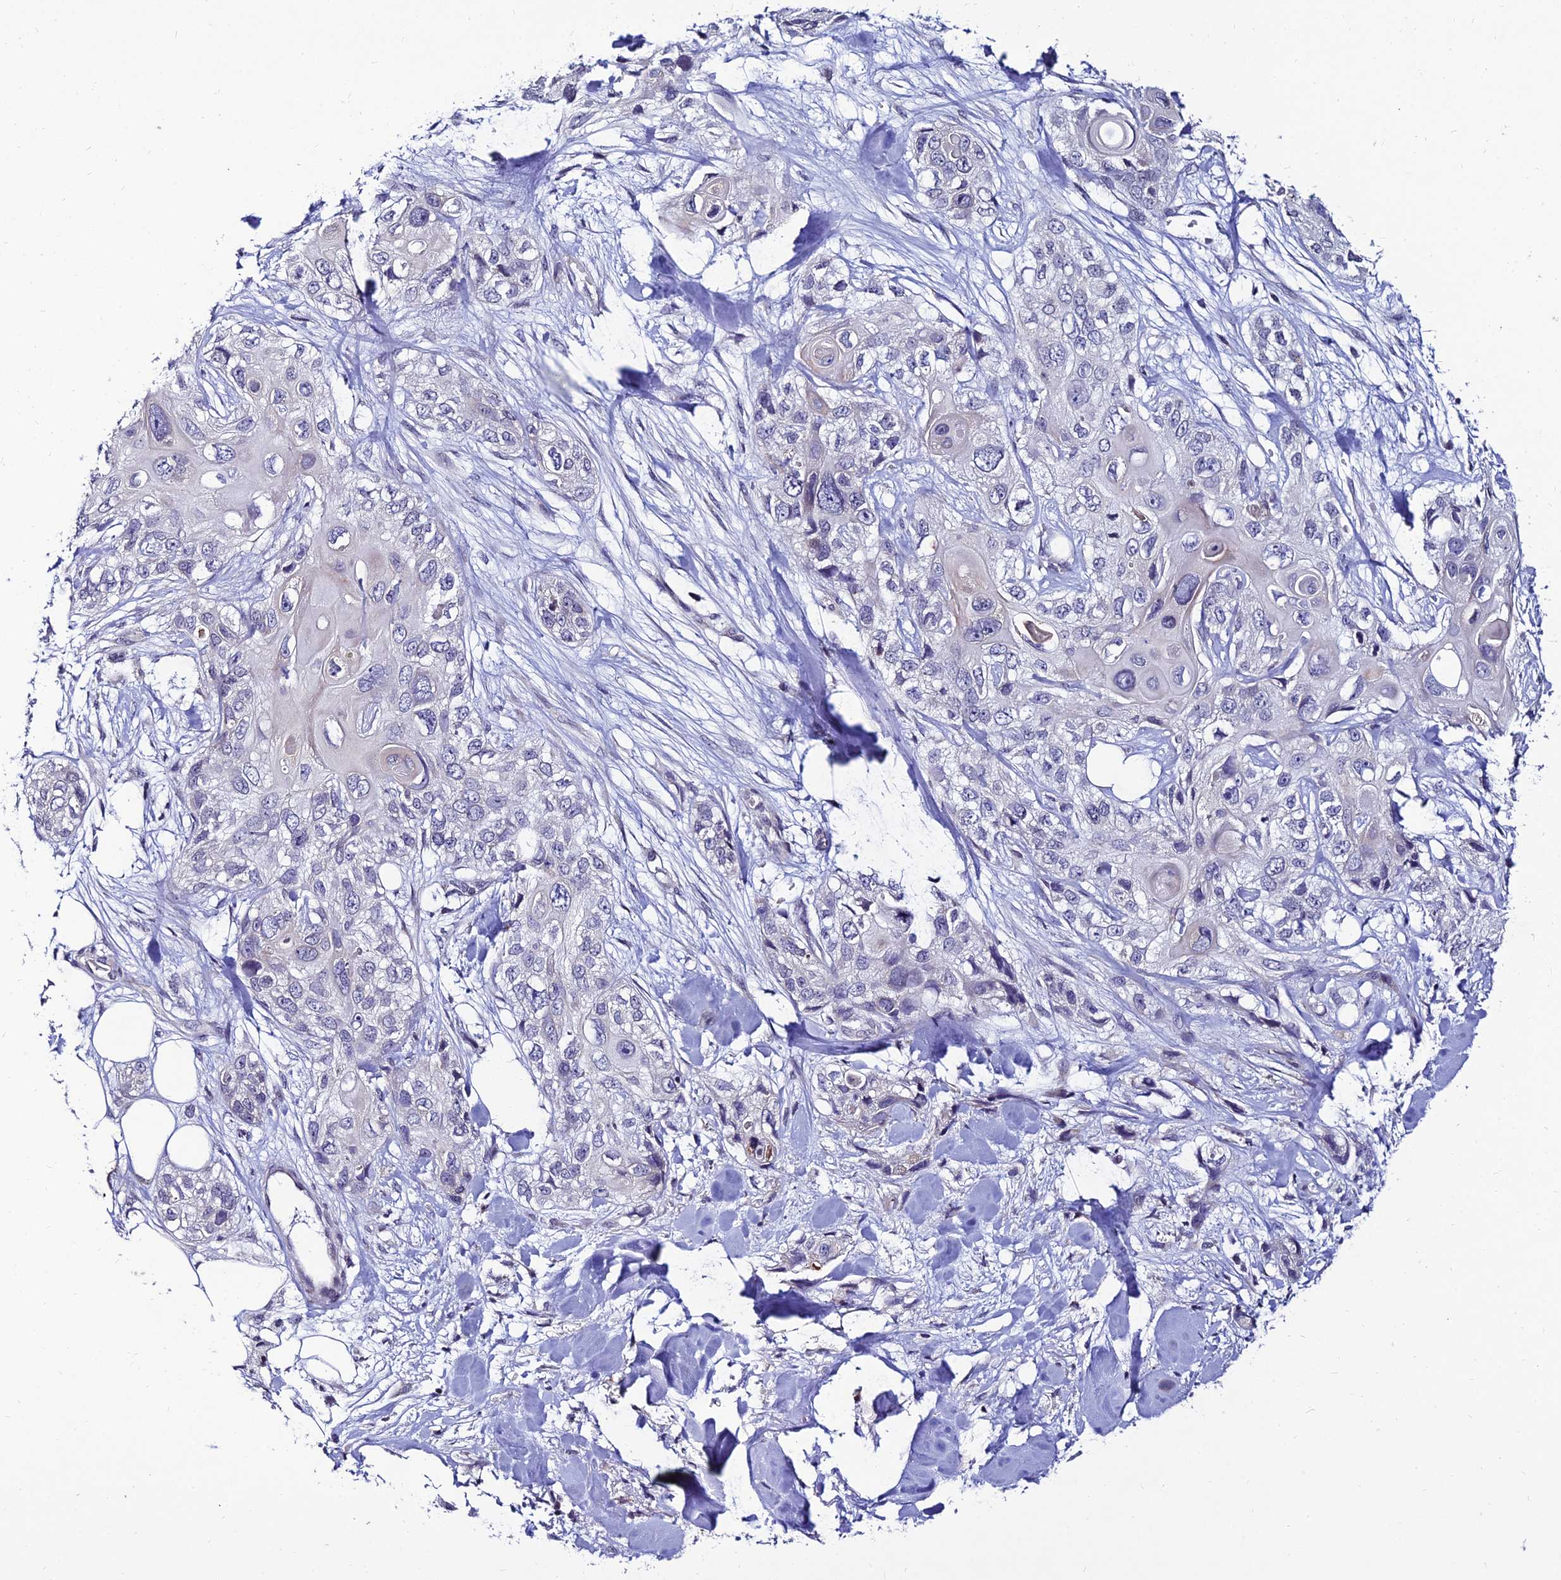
{"staining": {"intensity": "negative", "quantity": "none", "location": "none"}, "tissue": "skin cancer", "cell_type": "Tumor cells", "image_type": "cancer", "snomed": [{"axis": "morphology", "description": "Normal tissue, NOS"}, {"axis": "morphology", "description": "Squamous cell carcinoma, NOS"}, {"axis": "topography", "description": "Skin"}], "caption": "Protein analysis of skin cancer (squamous cell carcinoma) shows no significant expression in tumor cells.", "gene": "CDNF", "patient": {"sex": "male", "age": 72}}